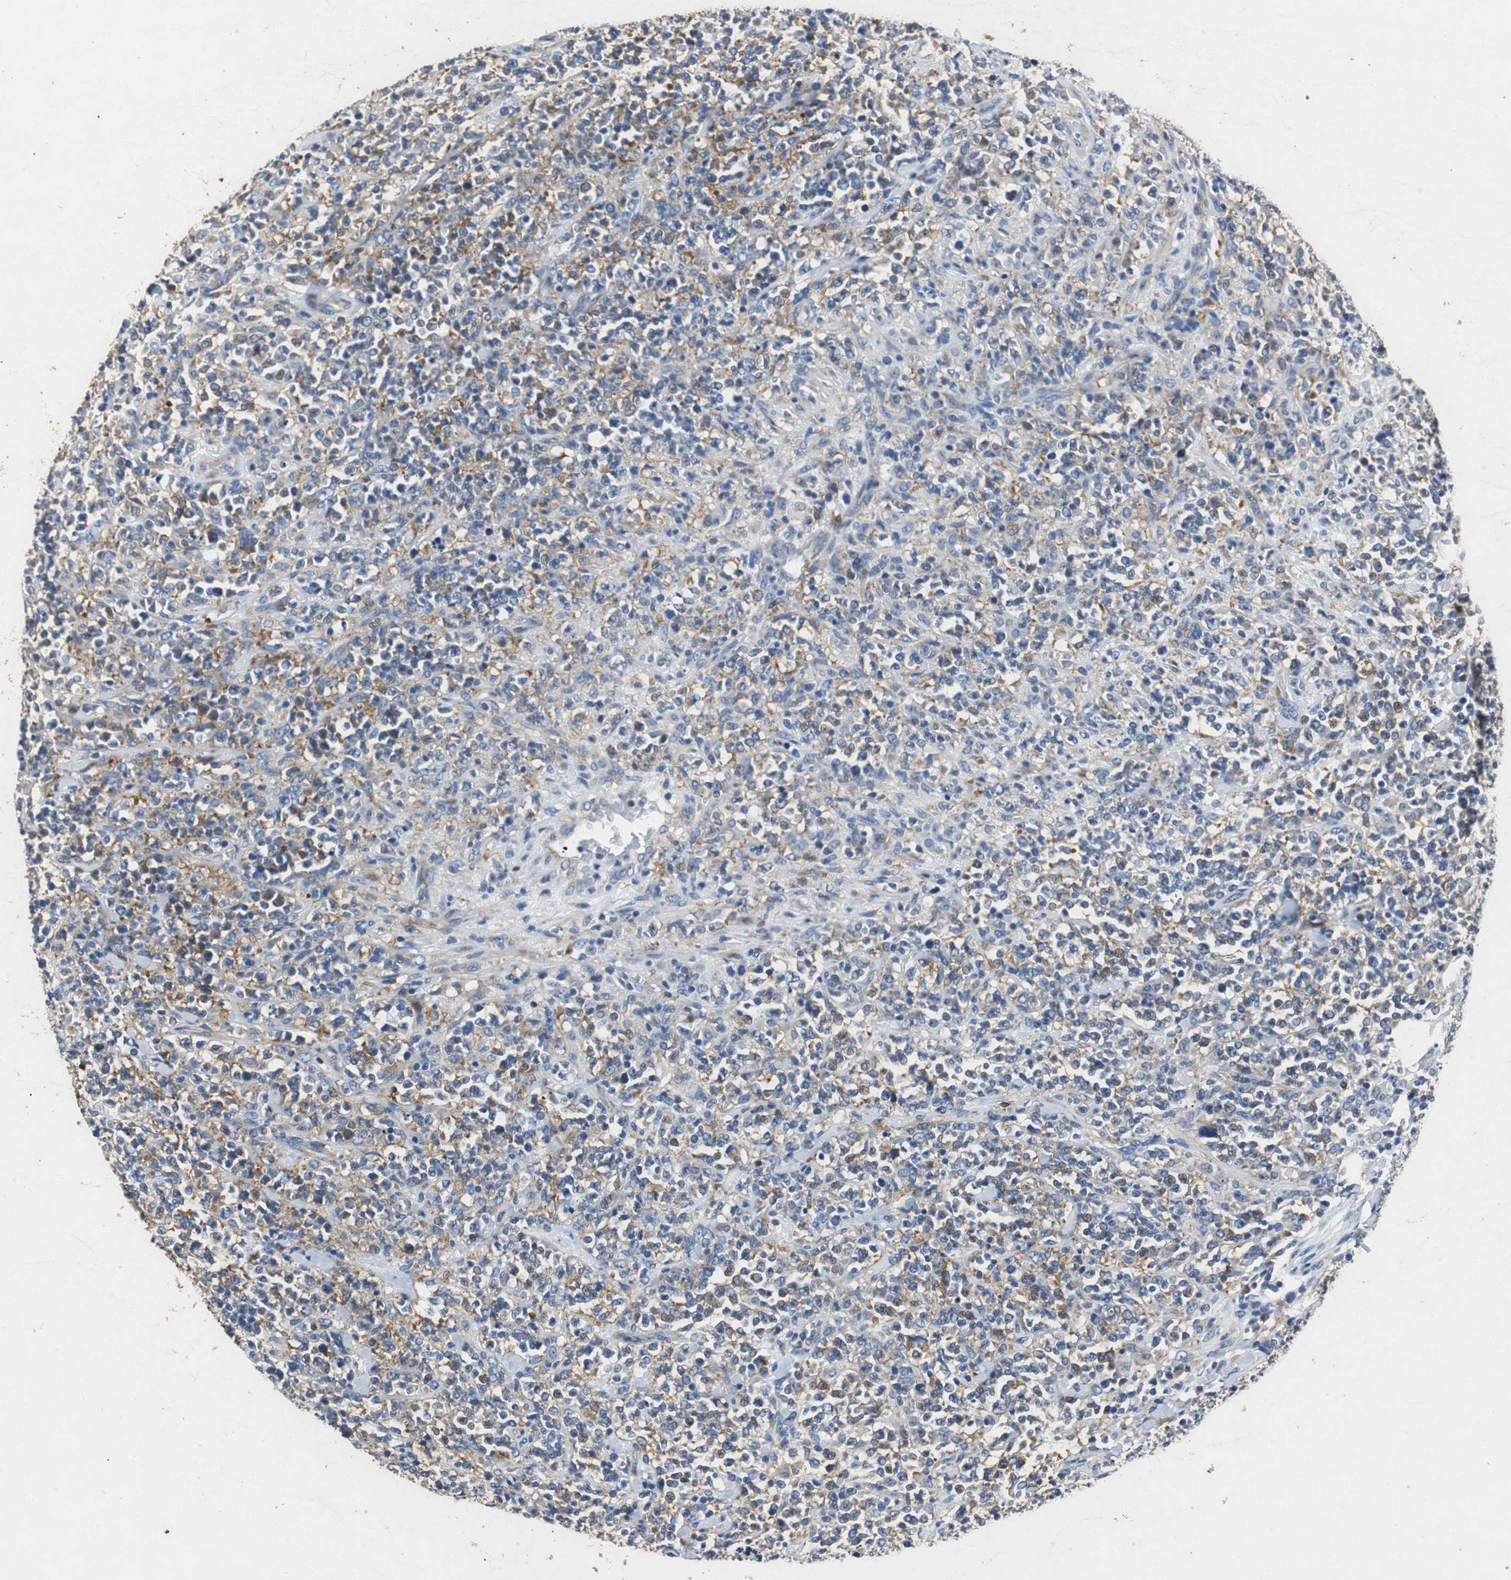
{"staining": {"intensity": "moderate", "quantity": "25%-75%", "location": "cytoplasmic/membranous"}, "tissue": "lymphoma", "cell_type": "Tumor cells", "image_type": "cancer", "snomed": [{"axis": "morphology", "description": "Malignant lymphoma, non-Hodgkin's type, High grade"}, {"axis": "topography", "description": "Soft tissue"}], "caption": "This is a micrograph of IHC staining of high-grade malignant lymphoma, non-Hodgkin's type, which shows moderate staining in the cytoplasmic/membranous of tumor cells.", "gene": "RPL35", "patient": {"sex": "male", "age": 18}}